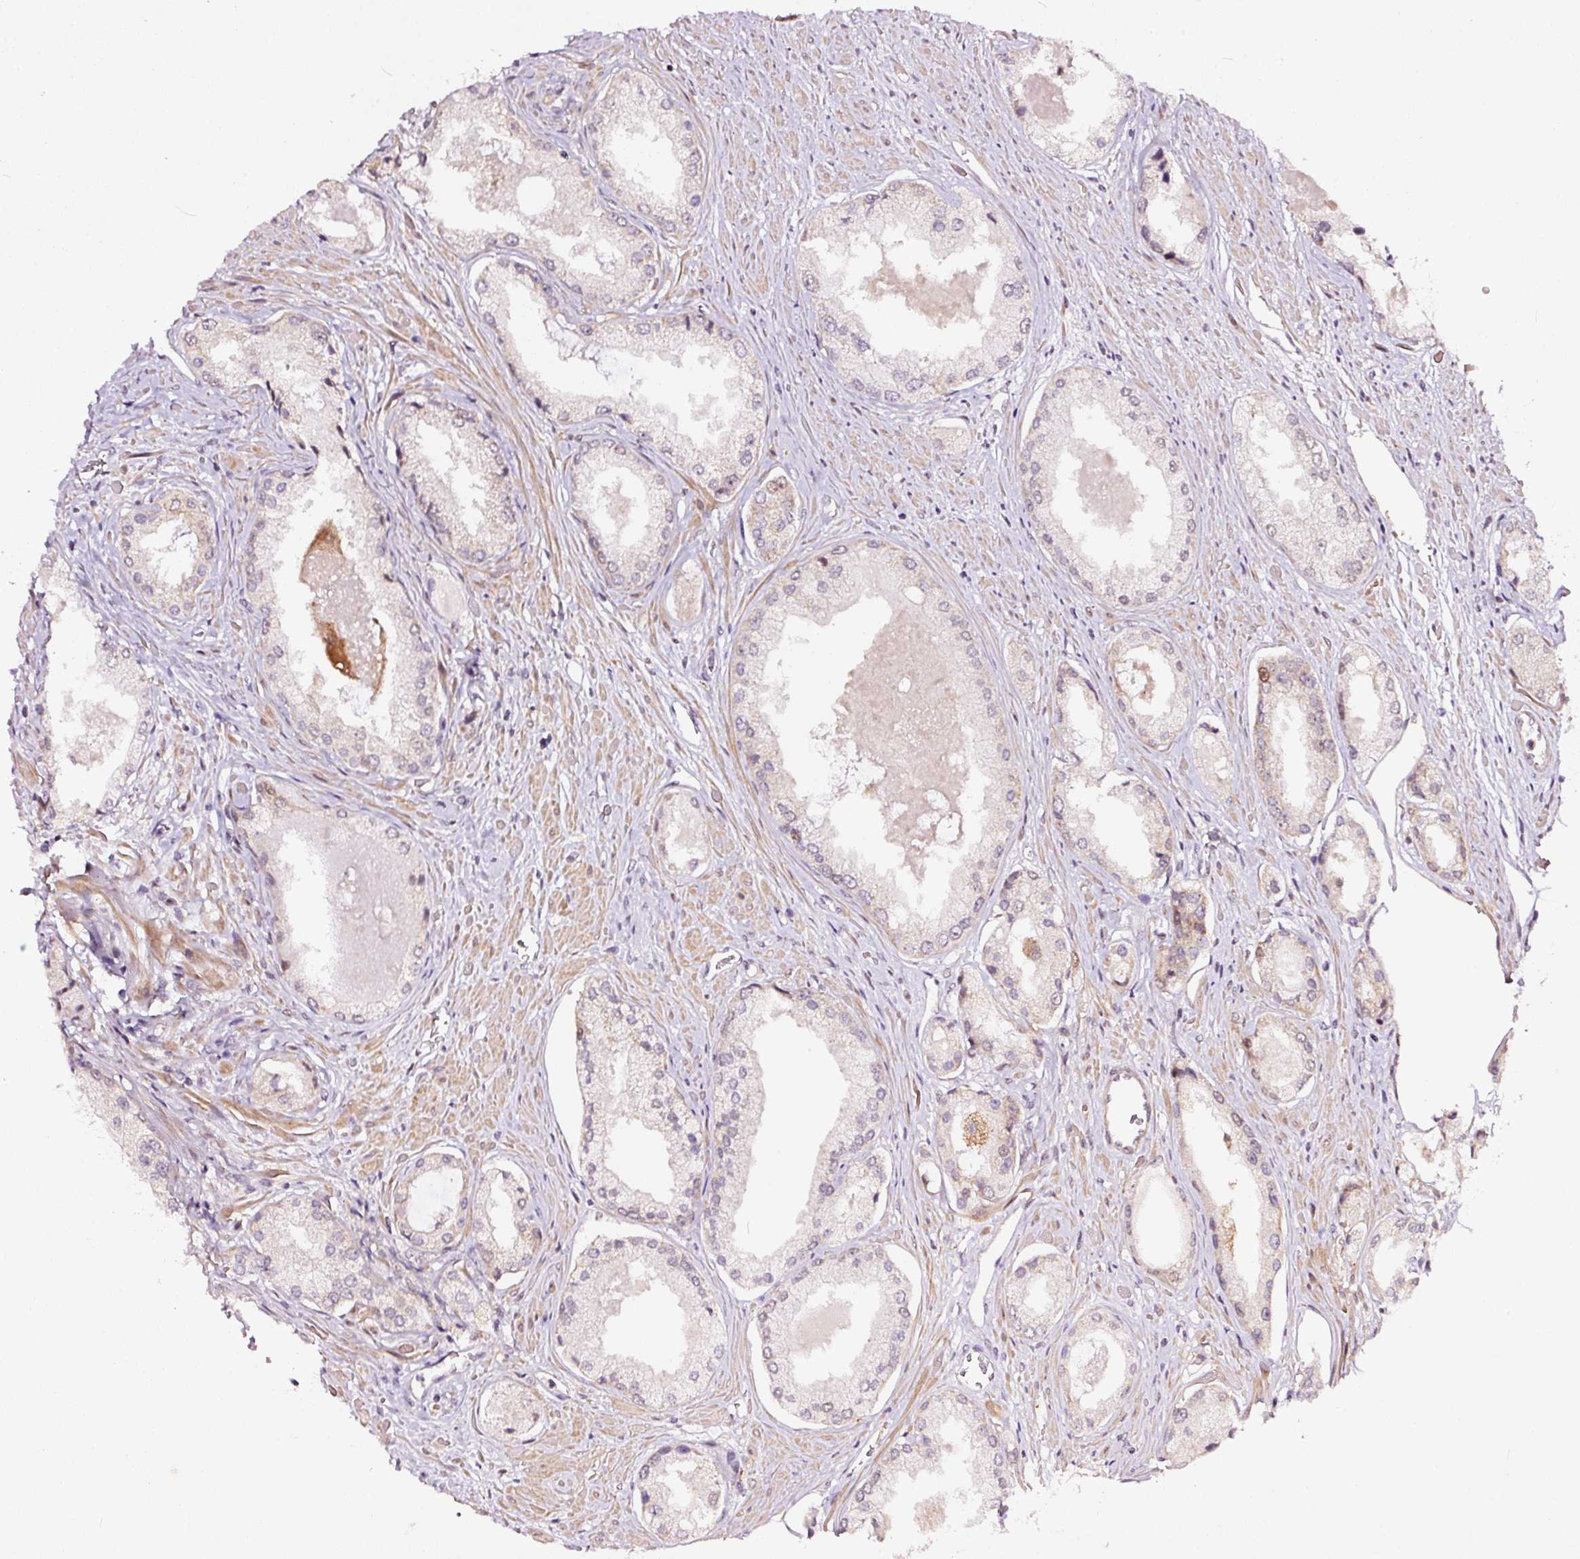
{"staining": {"intensity": "weak", "quantity": "<25%", "location": "nuclear"}, "tissue": "prostate cancer", "cell_type": "Tumor cells", "image_type": "cancer", "snomed": [{"axis": "morphology", "description": "Adenocarcinoma, Low grade"}, {"axis": "topography", "description": "Prostate"}], "caption": "Immunohistochemical staining of prostate adenocarcinoma (low-grade) shows no significant expression in tumor cells. (Stains: DAB (3,3'-diaminobenzidine) immunohistochemistry with hematoxylin counter stain, Microscopy: brightfield microscopy at high magnification).", "gene": "RFC4", "patient": {"sex": "male", "age": 68}}